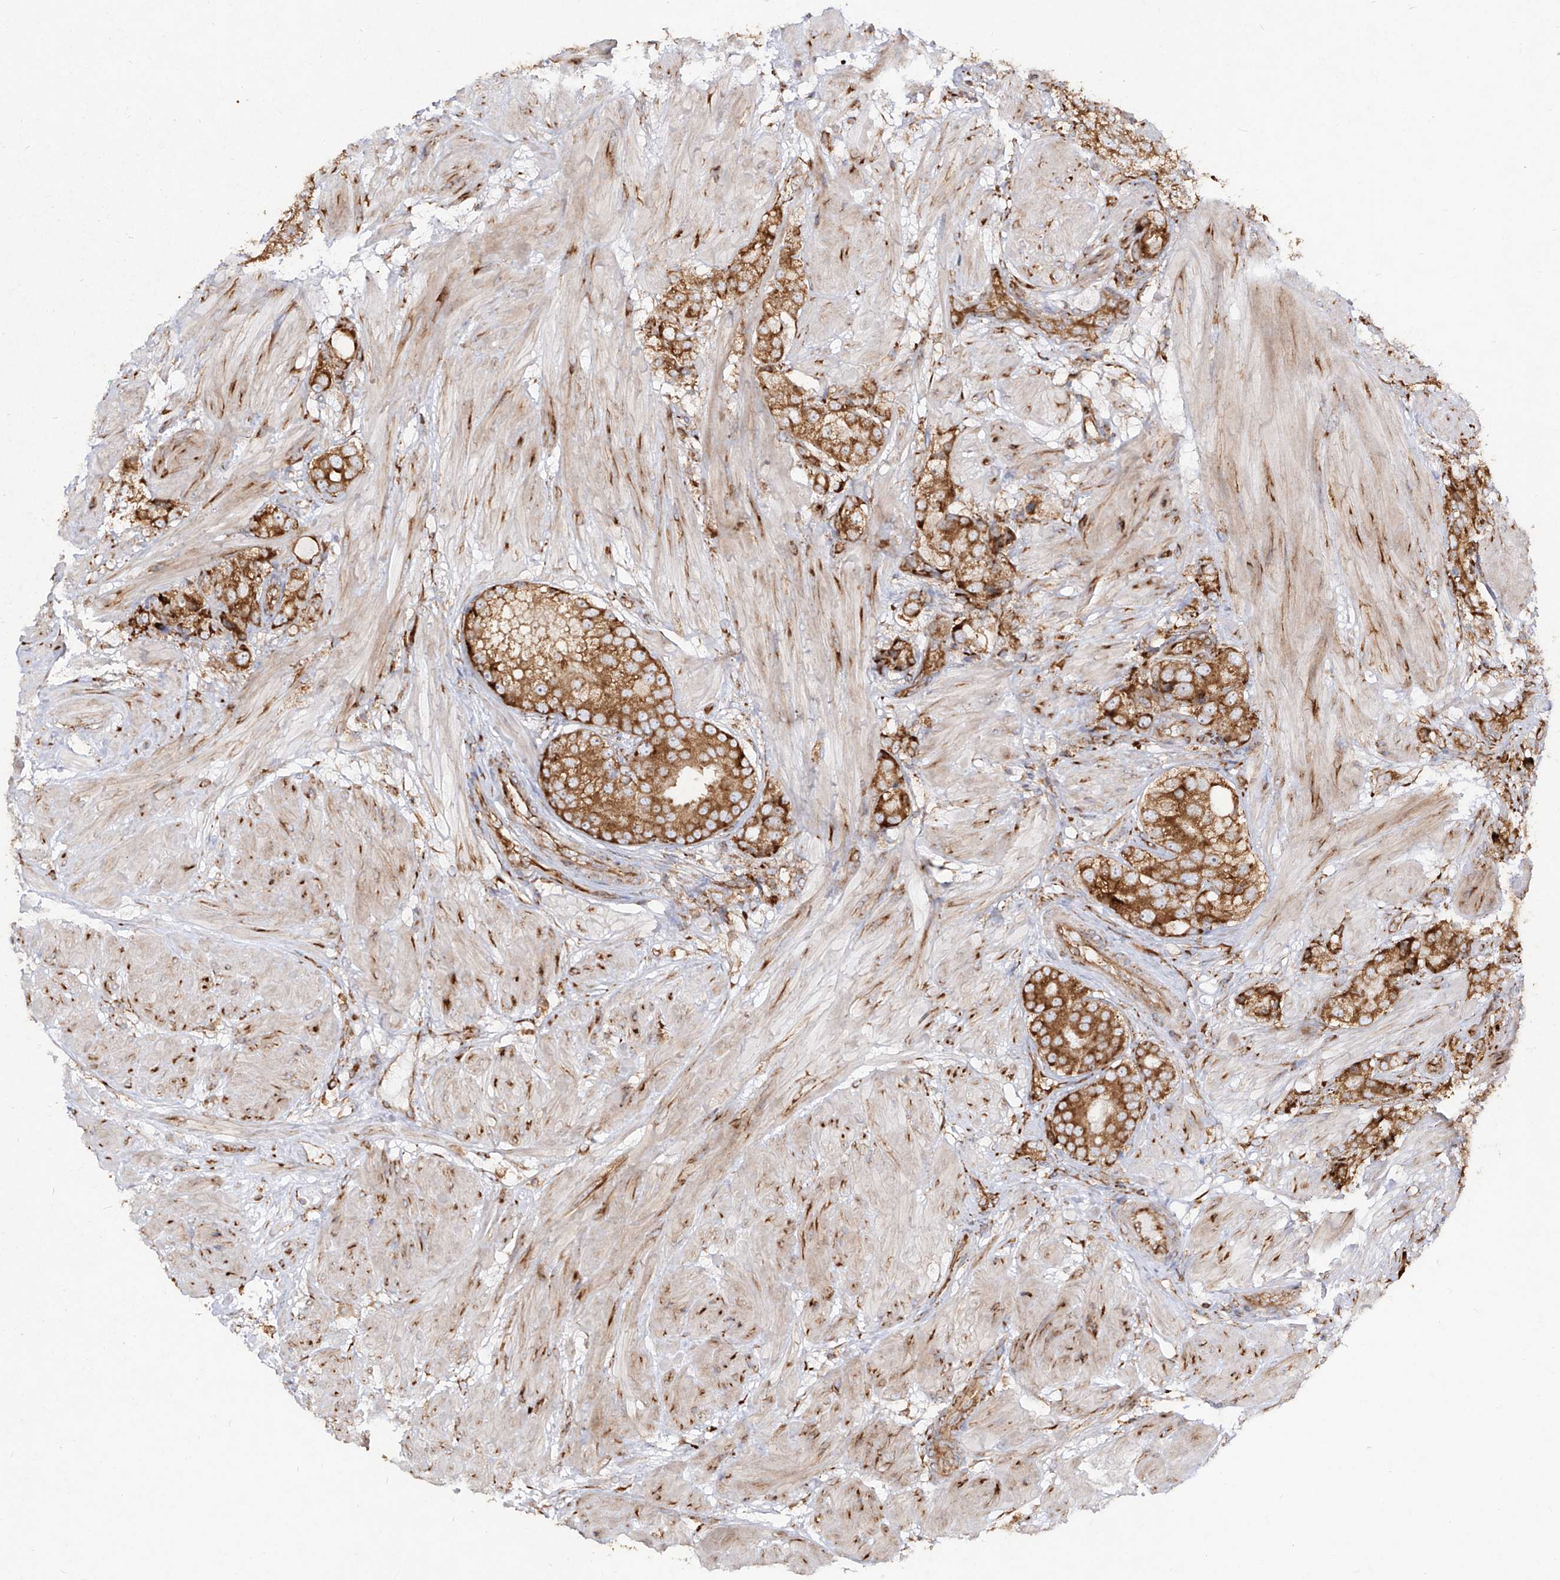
{"staining": {"intensity": "strong", "quantity": ">75%", "location": "cytoplasmic/membranous"}, "tissue": "prostate cancer", "cell_type": "Tumor cells", "image_type": "cancer", "snomed": [{"axis": "morphology", "description": "Adenocarcinoma, High grade"}, {"axis": "topography", "description": "Prostate"}], "caption": "The immunohistochemical stain shows strong cytoplasmic/membranous expression in tumor cells of prostate adenocarcinoma (high-grade) tissue.", "gene": "RPS25", "patient": {"sex": "male", "age": 50}}